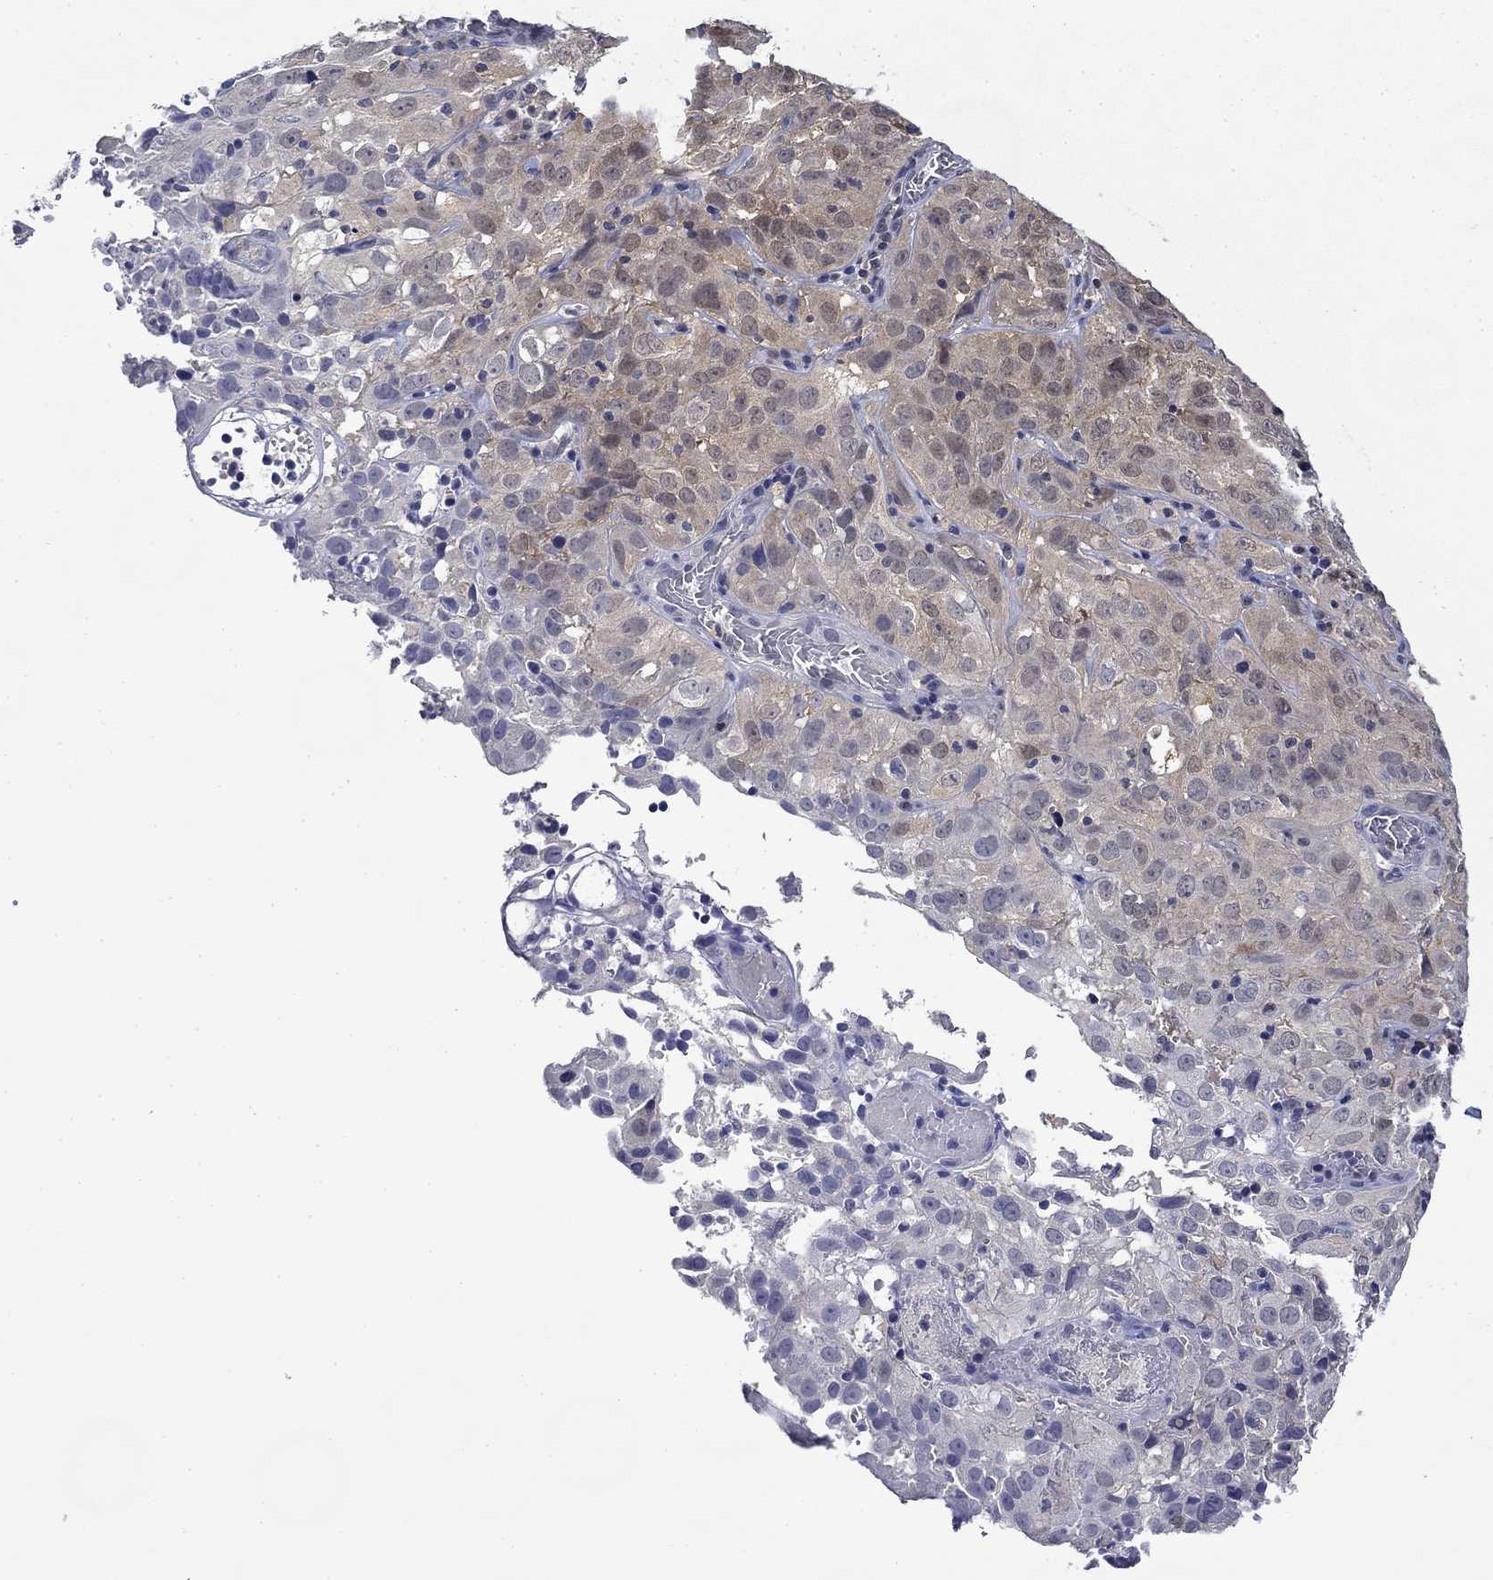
{"staining": {"intensity": "weak", "quantity": "<25%", "location": "cytoplasmic/membranous"}, "tissue": "cervical cancer", "cell_type": "Tumor cells", "image_type": "cancer", "snomed": [{"axis": "morphology", "description": "Squamous cell carcinoma, NOS"}, {"axis": "topography", "description": "Cervix"}], "caption": "A micrograph of human cervical cancer (squamous cell carcinoma) is negative for staining in tumor cells.", "gene": "DDTL", "patient": {"sex": "female", "age": 32}}